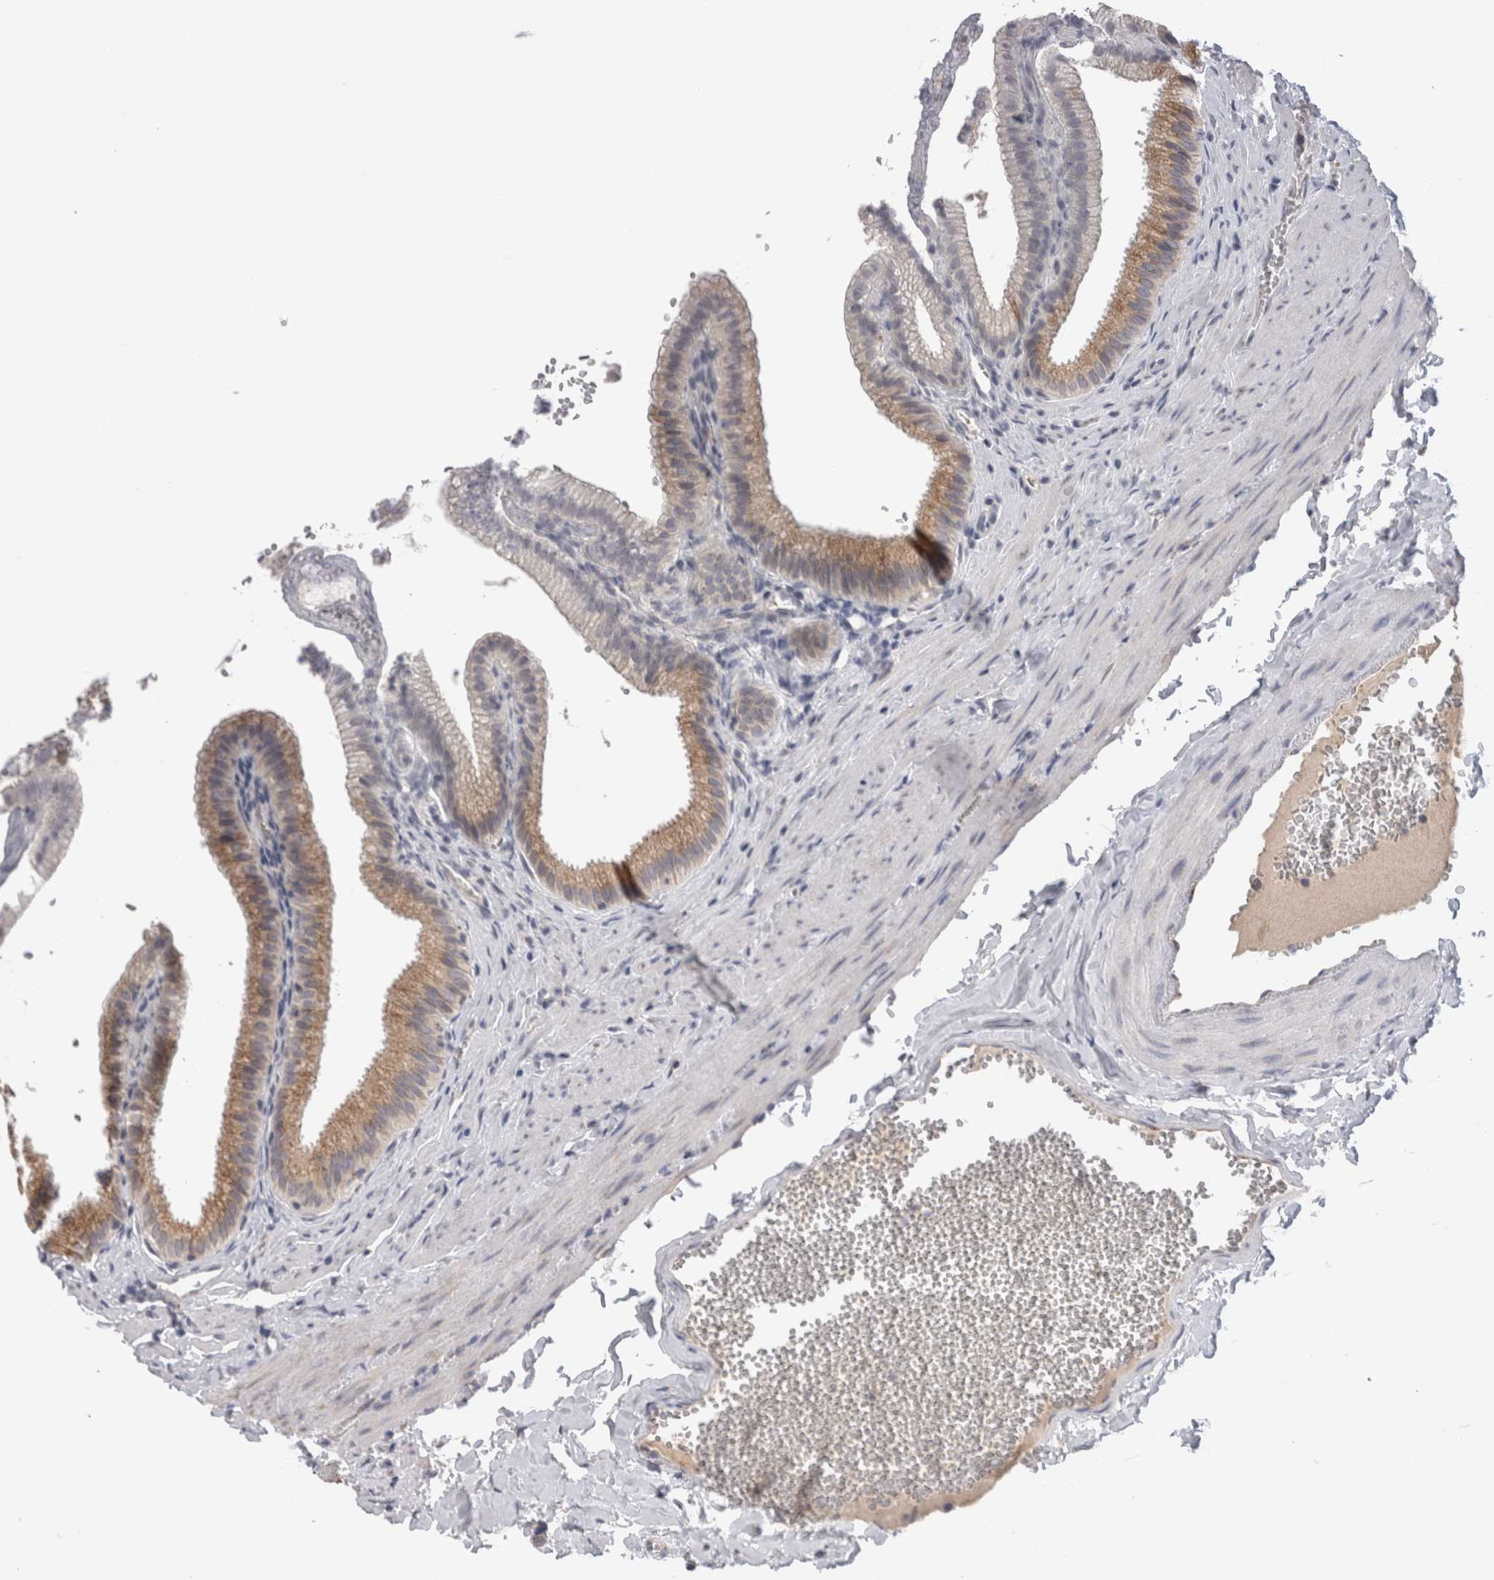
{"staining": {"intensity": "moderate", "quantity": "<25%", "location": "cytoplasmic/membranous"}, "tissue": "gallbladder", "cell_type": "Glandular cells", "image_type": "normal", "snomed": [{"axis": "morphology", "description": "Normal tissue, NOS"}, {"axis": "topography", "description": "Gallbladder"}], "caption": "Immunohistochemistry (IHC) staining of benign gallbladder, which shows low levels of moderate cytoplasmic/membranous positivity in about <25% of glandular cells indicating moderate cytoplasmic/membranous protein staining. The staining was performed using DAB (3,3'-diaminobenzidine) (brown) for protein detection and nuclei were counterstained in hematoxylin (blue).", "gene": "ZNF341", "patient": {"sex": "male", "age": 38}}